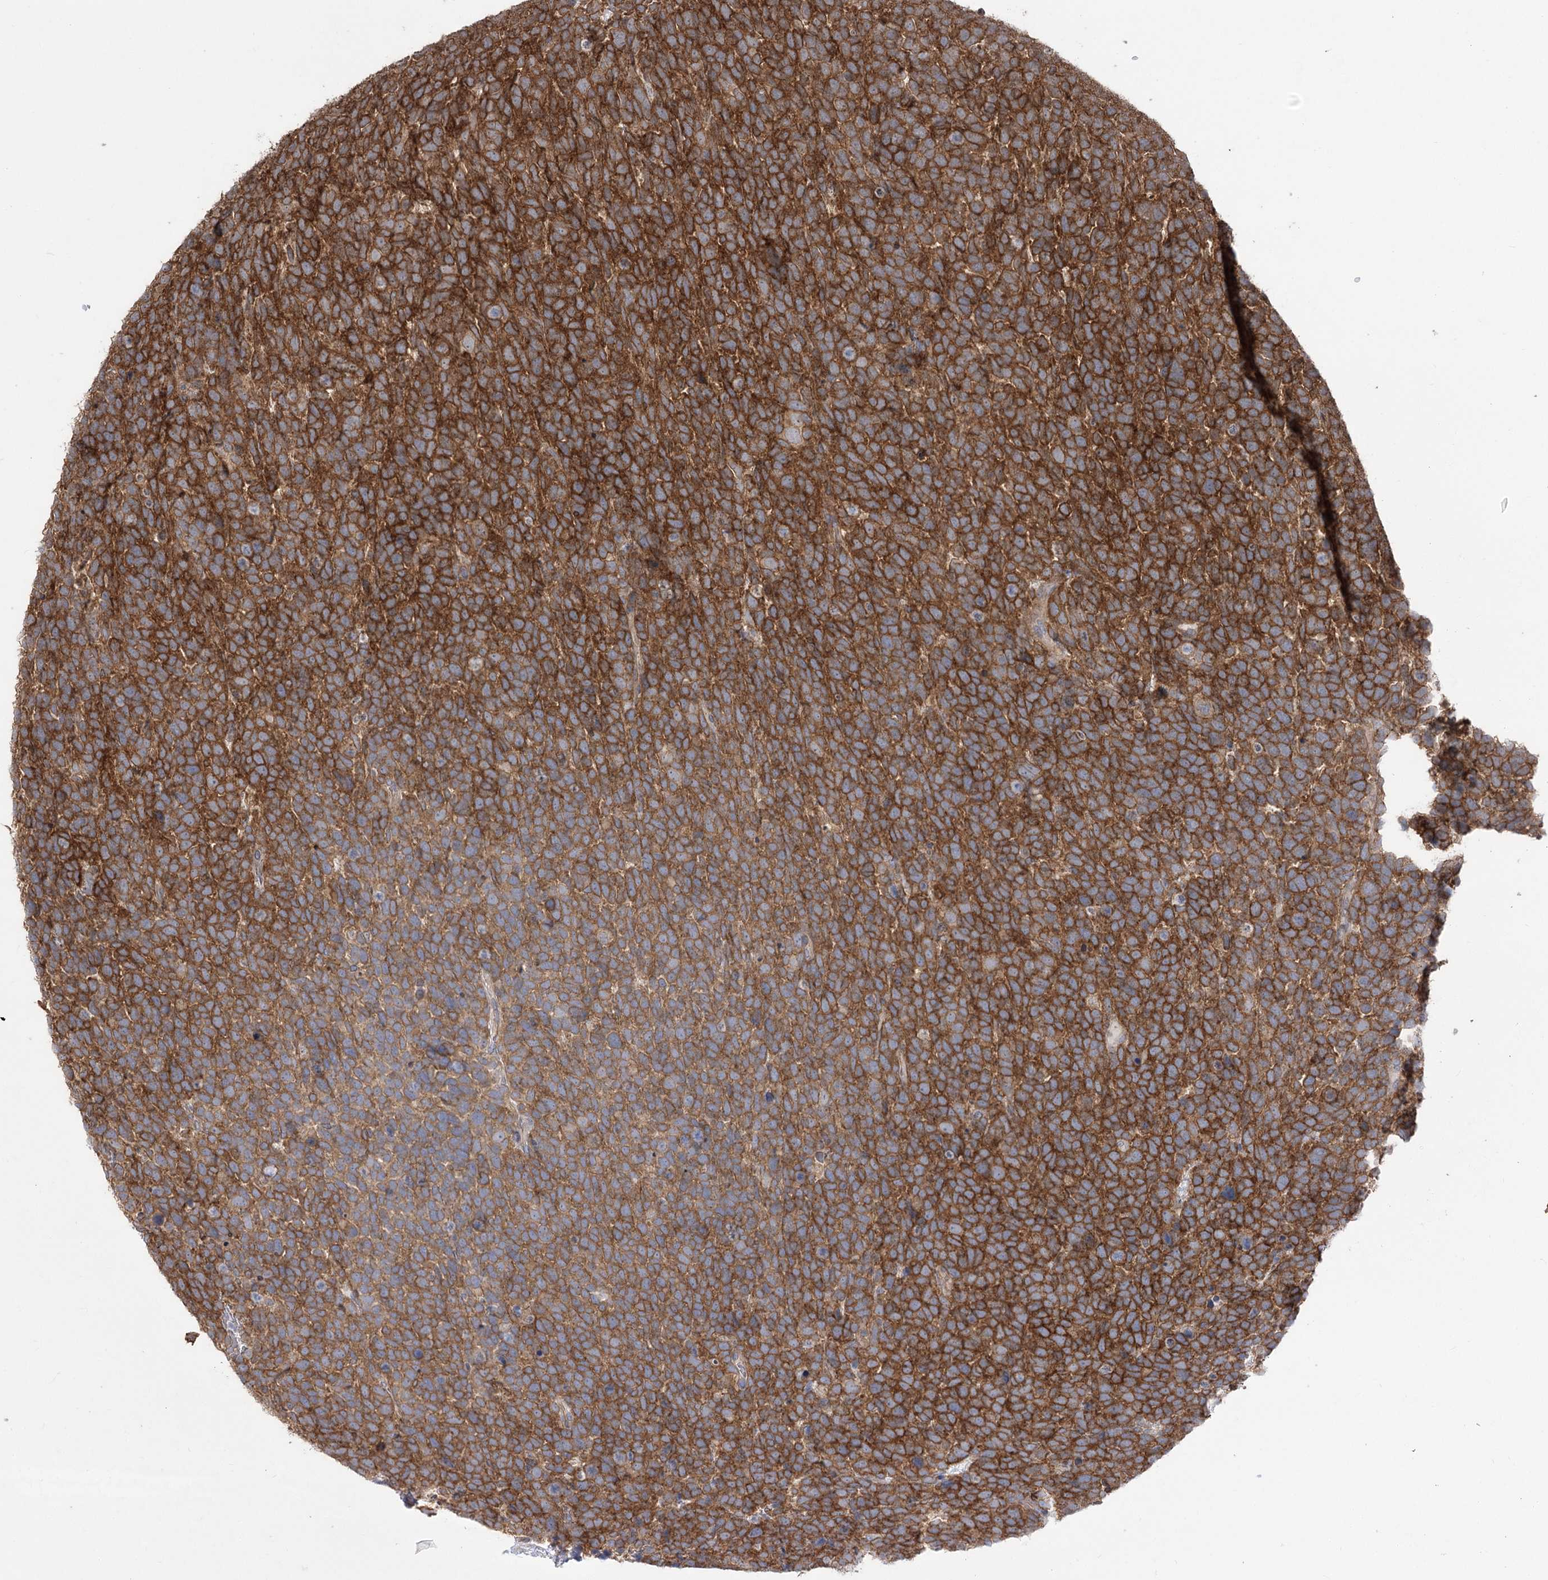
{"staining": {"intensity": "strong", "quantity": ">75%", "location": "cytoplasmic/membranous"}, "tissue": "urothelial cancer", "cell_type": "Tumor cells", "image_type": "cancer", "snomed": [{"axis": "morphology", "description": "Urothelial carcinoma, High grade"}, {"axis": "topography", "description": "Urinary bladder"}], "caption": "High-magnification brightfield microscopy of high-grade urothelial carcinoma stained with DAB (brown) and counterstained with hematoxylin (blue). tumor cells exhibit strong cytoplasmic/membranous positivity is present in approximately>75% of cells.", "gene": "XYLB", "patient": {"sex": "female", "age": 82}}